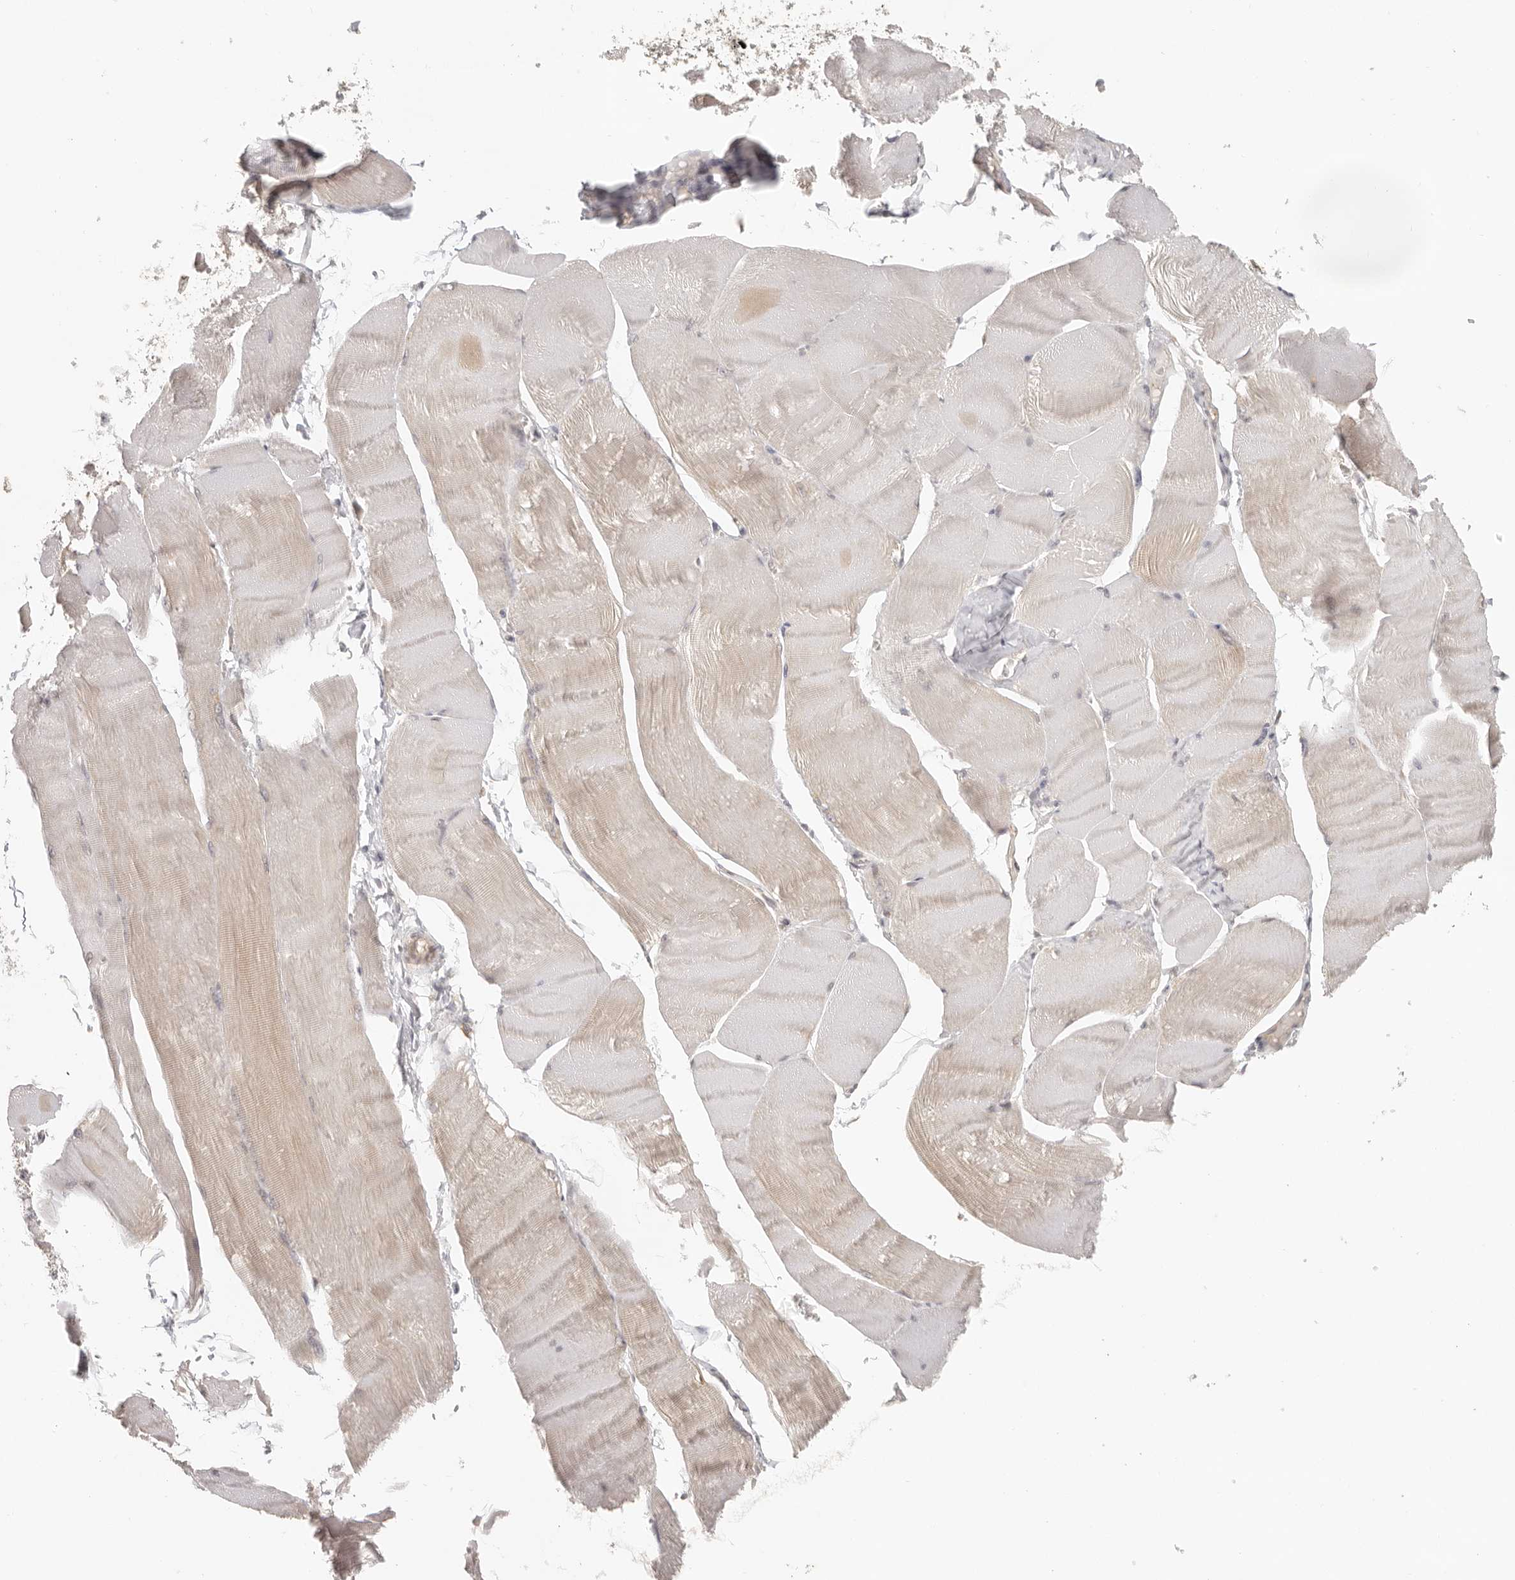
{"staining": {"intensity": "weak", "quantity": ">75%", "location": "cytoplasmic/membranous"}, "tissue": "skeletal muscle", "cell_type": "Myocytes", "image_type": "normal", "snomed": [{"axis": "morphology", "description": "Normal tissue, NOS"}, {"axis": "morphology", "description": "Basal cell carcinoma"}, {"axis": "topography", "description": "Skeletal muscle"}], "caption": "The immunohistochemical stain highlights weak cytoplasmic/membranous positivity in myocytes of normal skeletal muscle.", "gene": "AHDC1", "patient": {"sex": "female", "age": 64}}